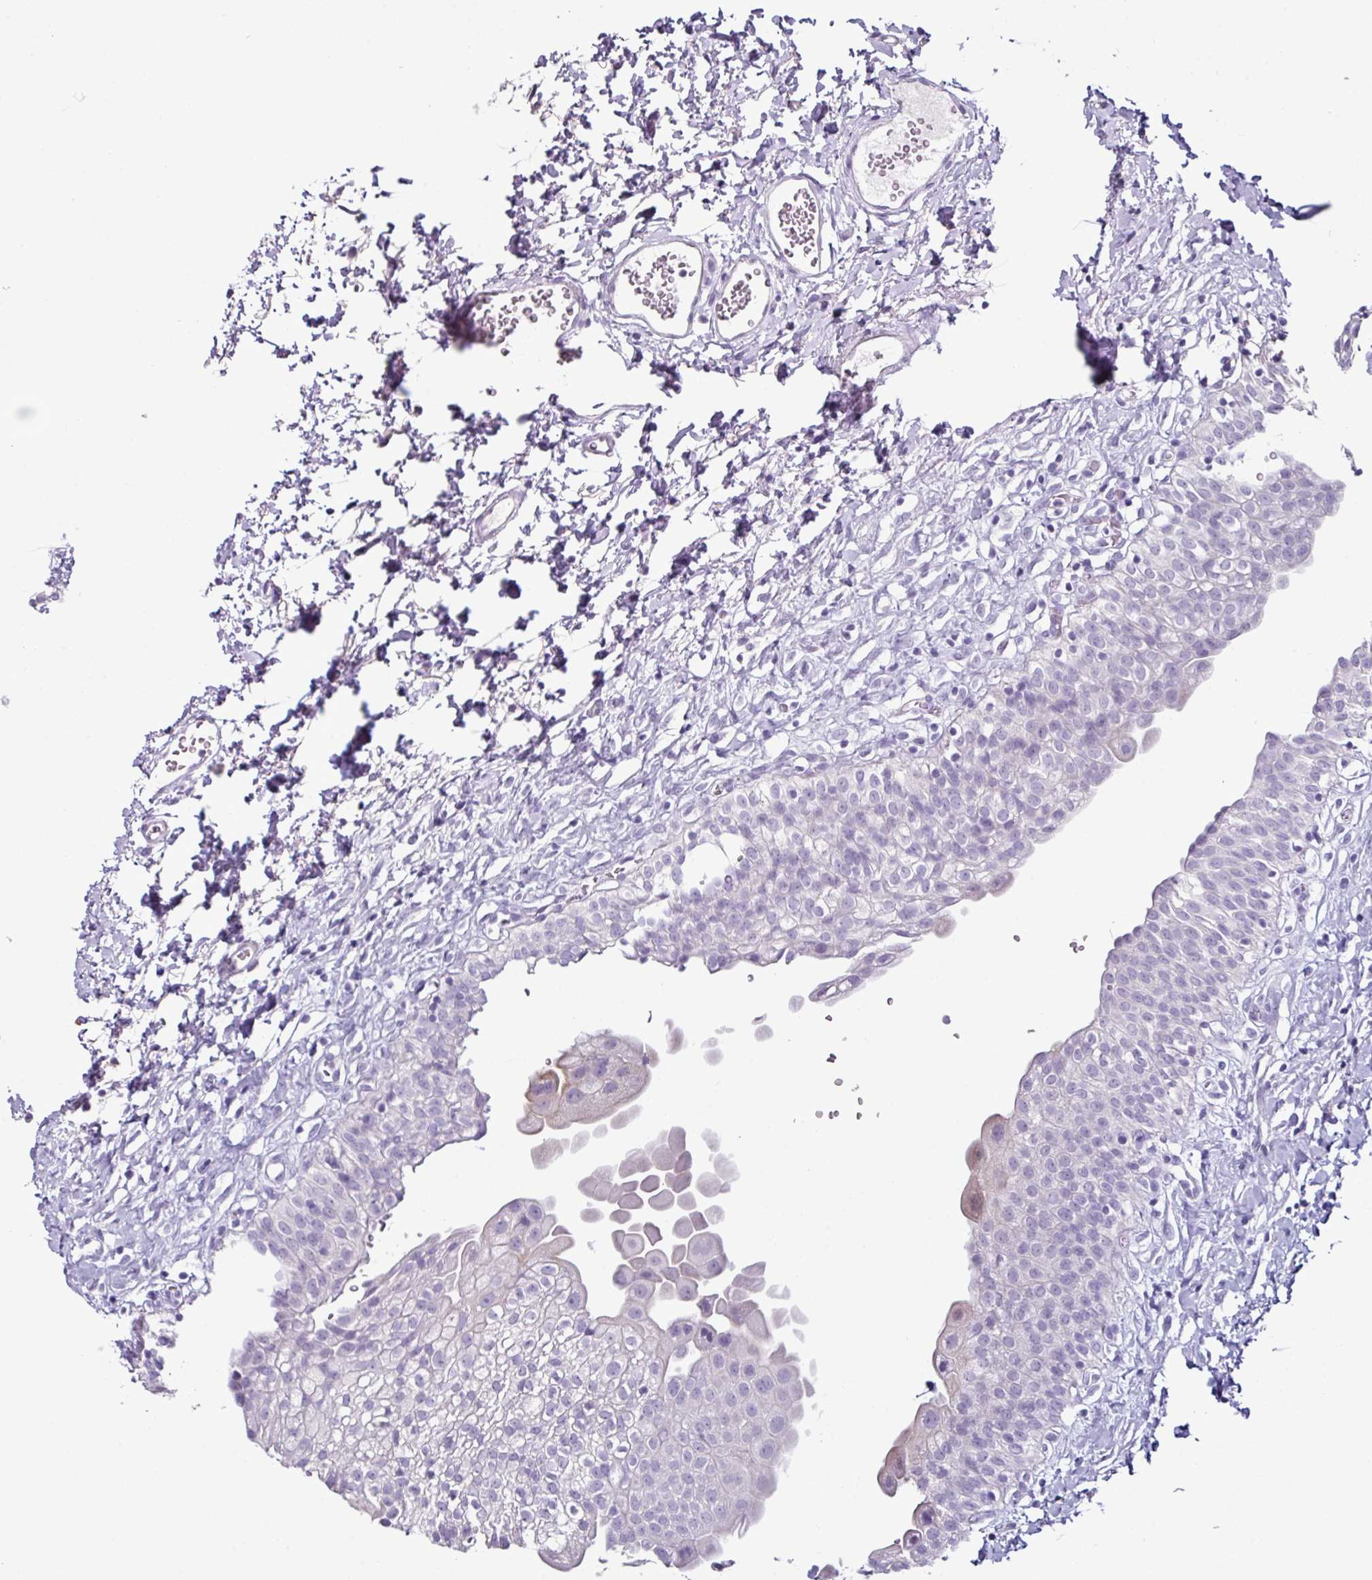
{"staining": {"intensity": "negative", "quantity": "none", "location": "none"}, "tissue": "urinary bladder", "cell_type": "Urothelial cells", "image_type": "normal", "snomed": [{"axis": "morphology", "description": "Normal tissue, NOS"}, {"axis": "topography", "description": "Urinary bladder"}], "caption": "This image is of benign urinary bladder stained with IHC to label a protein in brown with the nuclei are counter-stained blue. There is no staining in urothelial cells.", "gene": "GLP2R", "patient": {"sex": "male", "age": 51}}